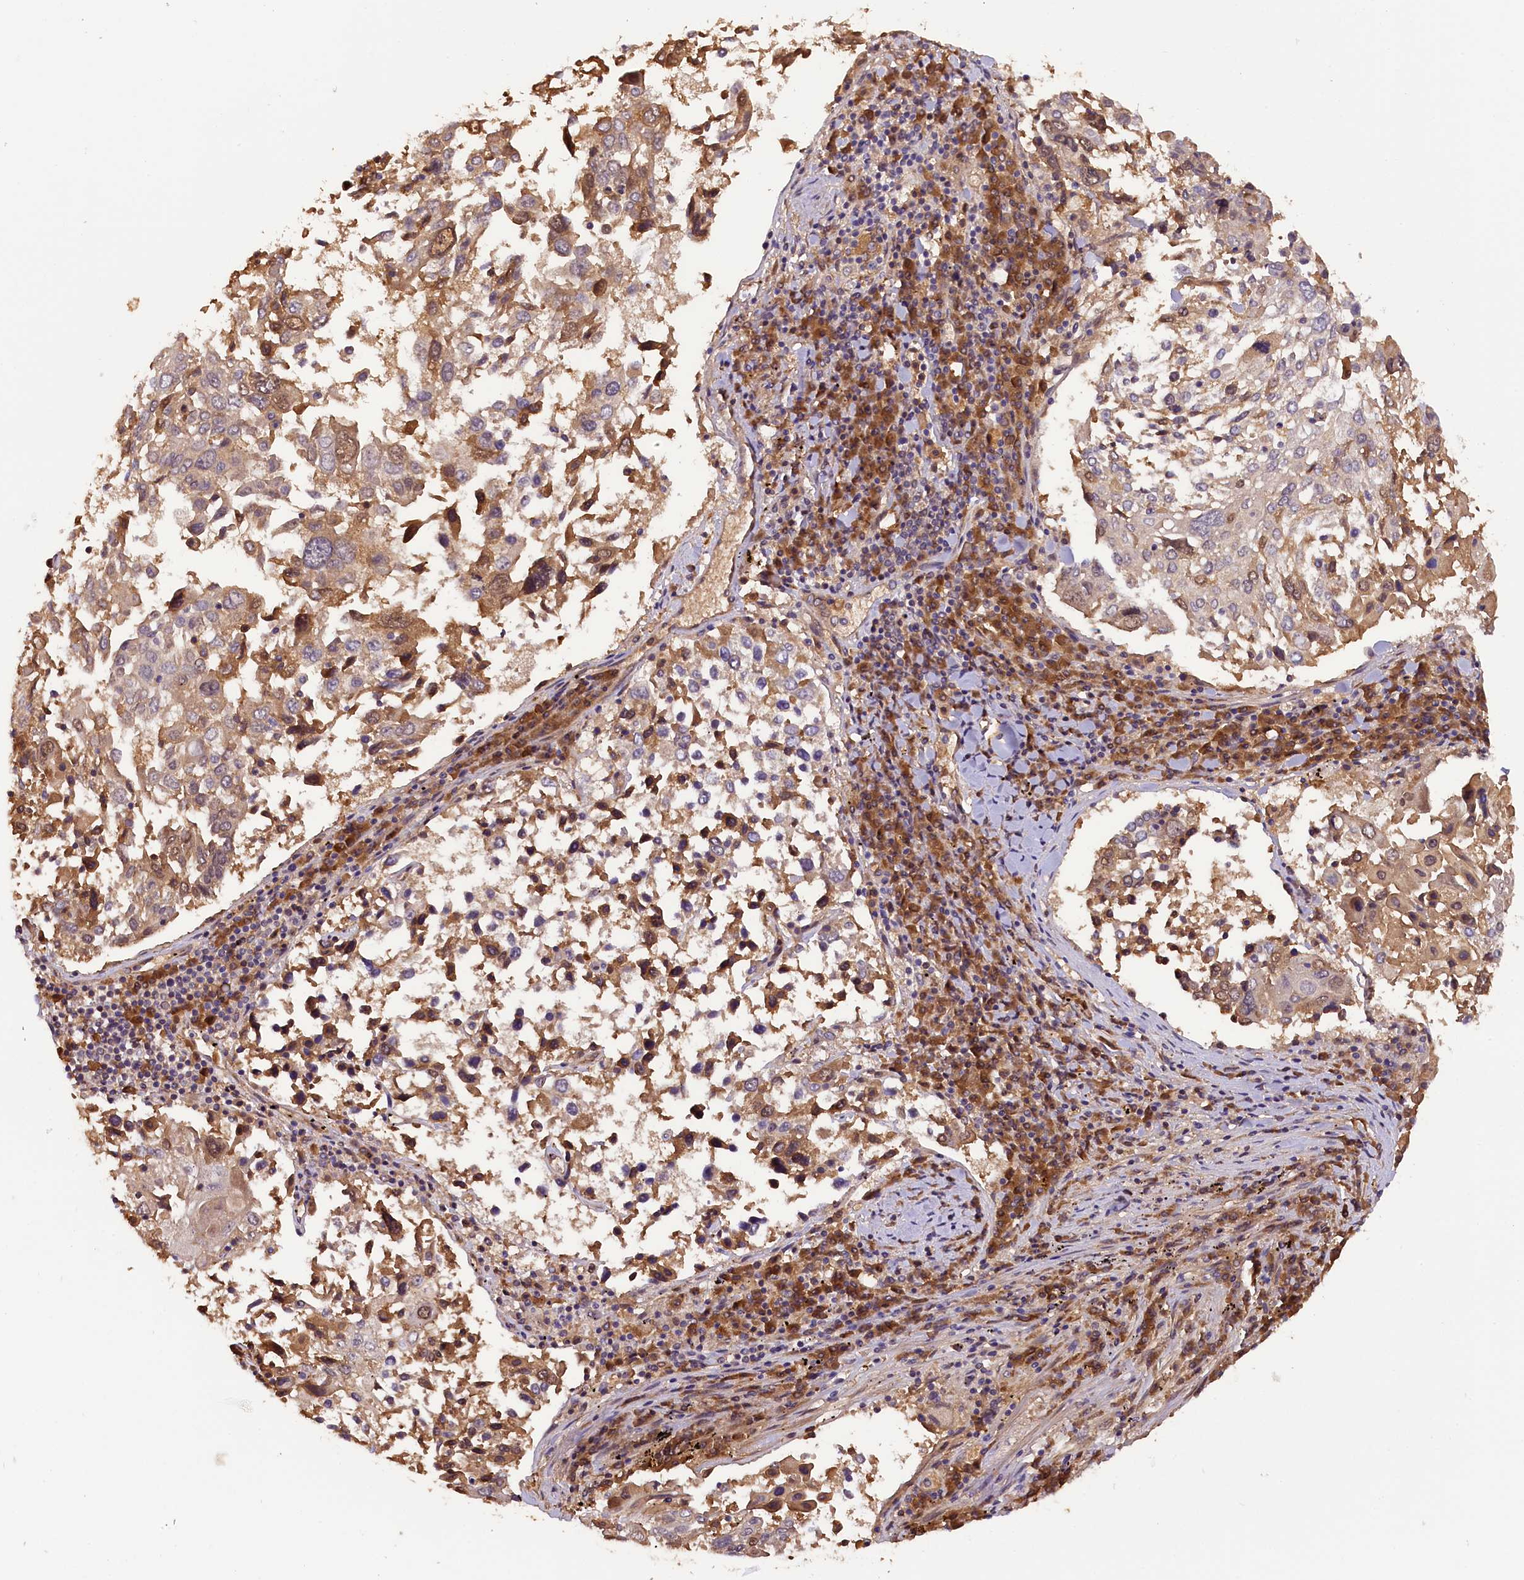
{"staining": {"intensity": "moderate", "quantity": "<25%", "location": "cytoplasmic/membranous"}, "tissue": "lung cancer", "cell_type": "Tumor cells", "image_type": "cancer", "snomed": [{"axis": "morphology", "description": "Squamous cell carcinoma, NOS"}, {"axis": "topography", "description": "Lung"}], "caption": "Approximately <25% of tumor cells in squamous cell carcinoma (lung) show moderate cytoplasmic/membranous protein staining as visualized by brown immunohistochemical staining.", "gene": "SETD6", "patient": {"sex": "male", "age": 65}}